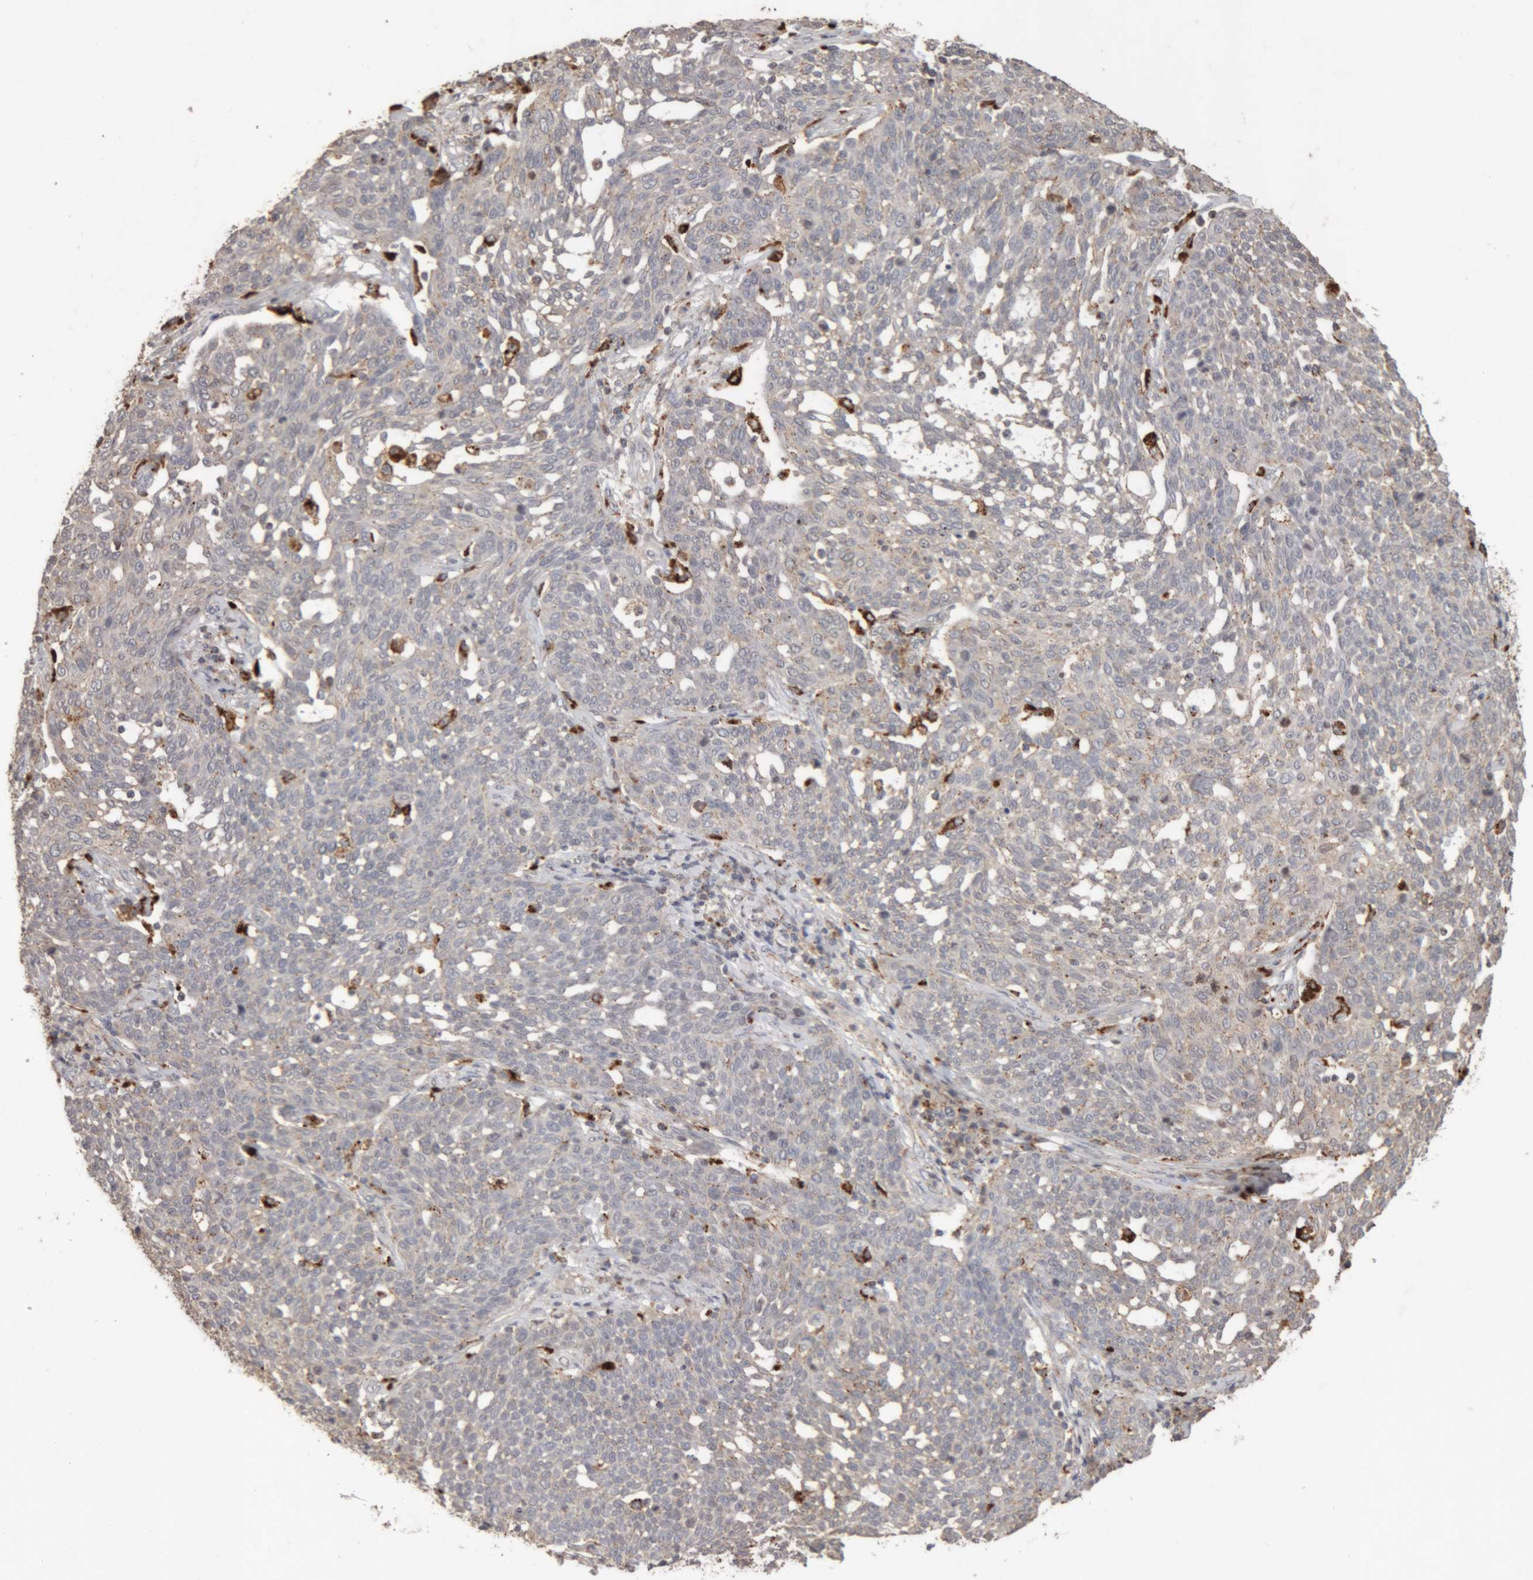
{"staining": {"intensity": "negative", "quantity": "none", "location": "none"}, "tissue": "cervical cancer", "cell_type": "Tumor cells", "image_type": "cancer", "snomed": [{"axis": "morphology", "description": "Squamous cell carcinoma, NOS"}, {"axis": "topography", "description": "Cervix"}], "caption": "An IHC micrograph of cervical squamous cell carcinoma is shown. There is no staining in tumor cells of cervical squamous cell carcinoma.", "gene": "ARSA", "patient": {"sex": "female", "age": 34}}